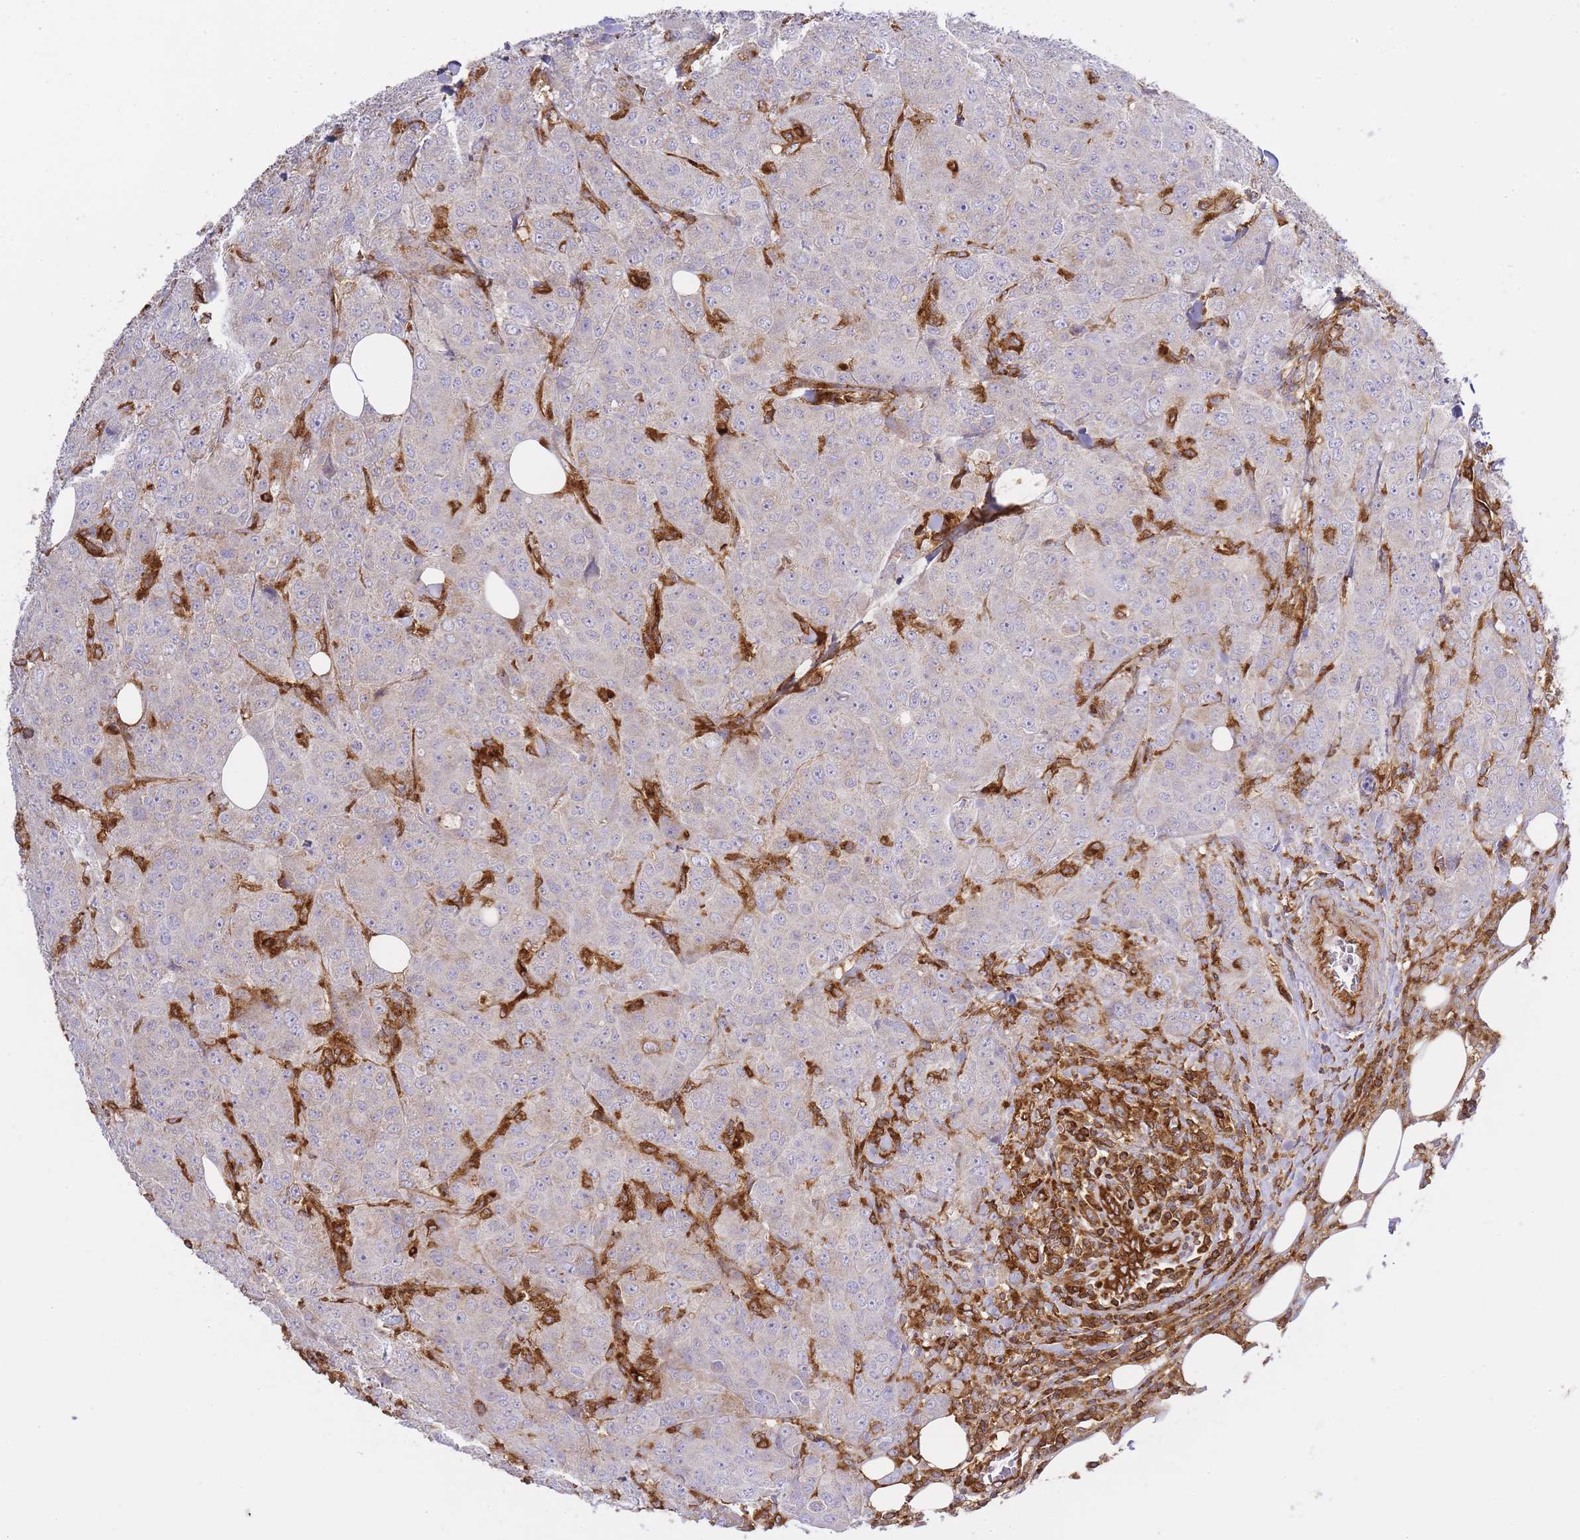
{"staining": {"intensity": "negative", "quantity": "none", "location": "none"}, "tissue": "breast cancer", "cell_type": "Tumor cells", "image_type": "cancer", "snomed": [{"axis": "morphology", "description": "Duct carcinoma"}, {"axis": "topography", "description": "Breast"}], "caption": "A high-resolution histopathology image shows IHC staining of invasive ductal carcinoma (breast), which shows no significant expression in tumor cells.", "gene": "MSN", "patient": {"sex": "female", "age": 43}}